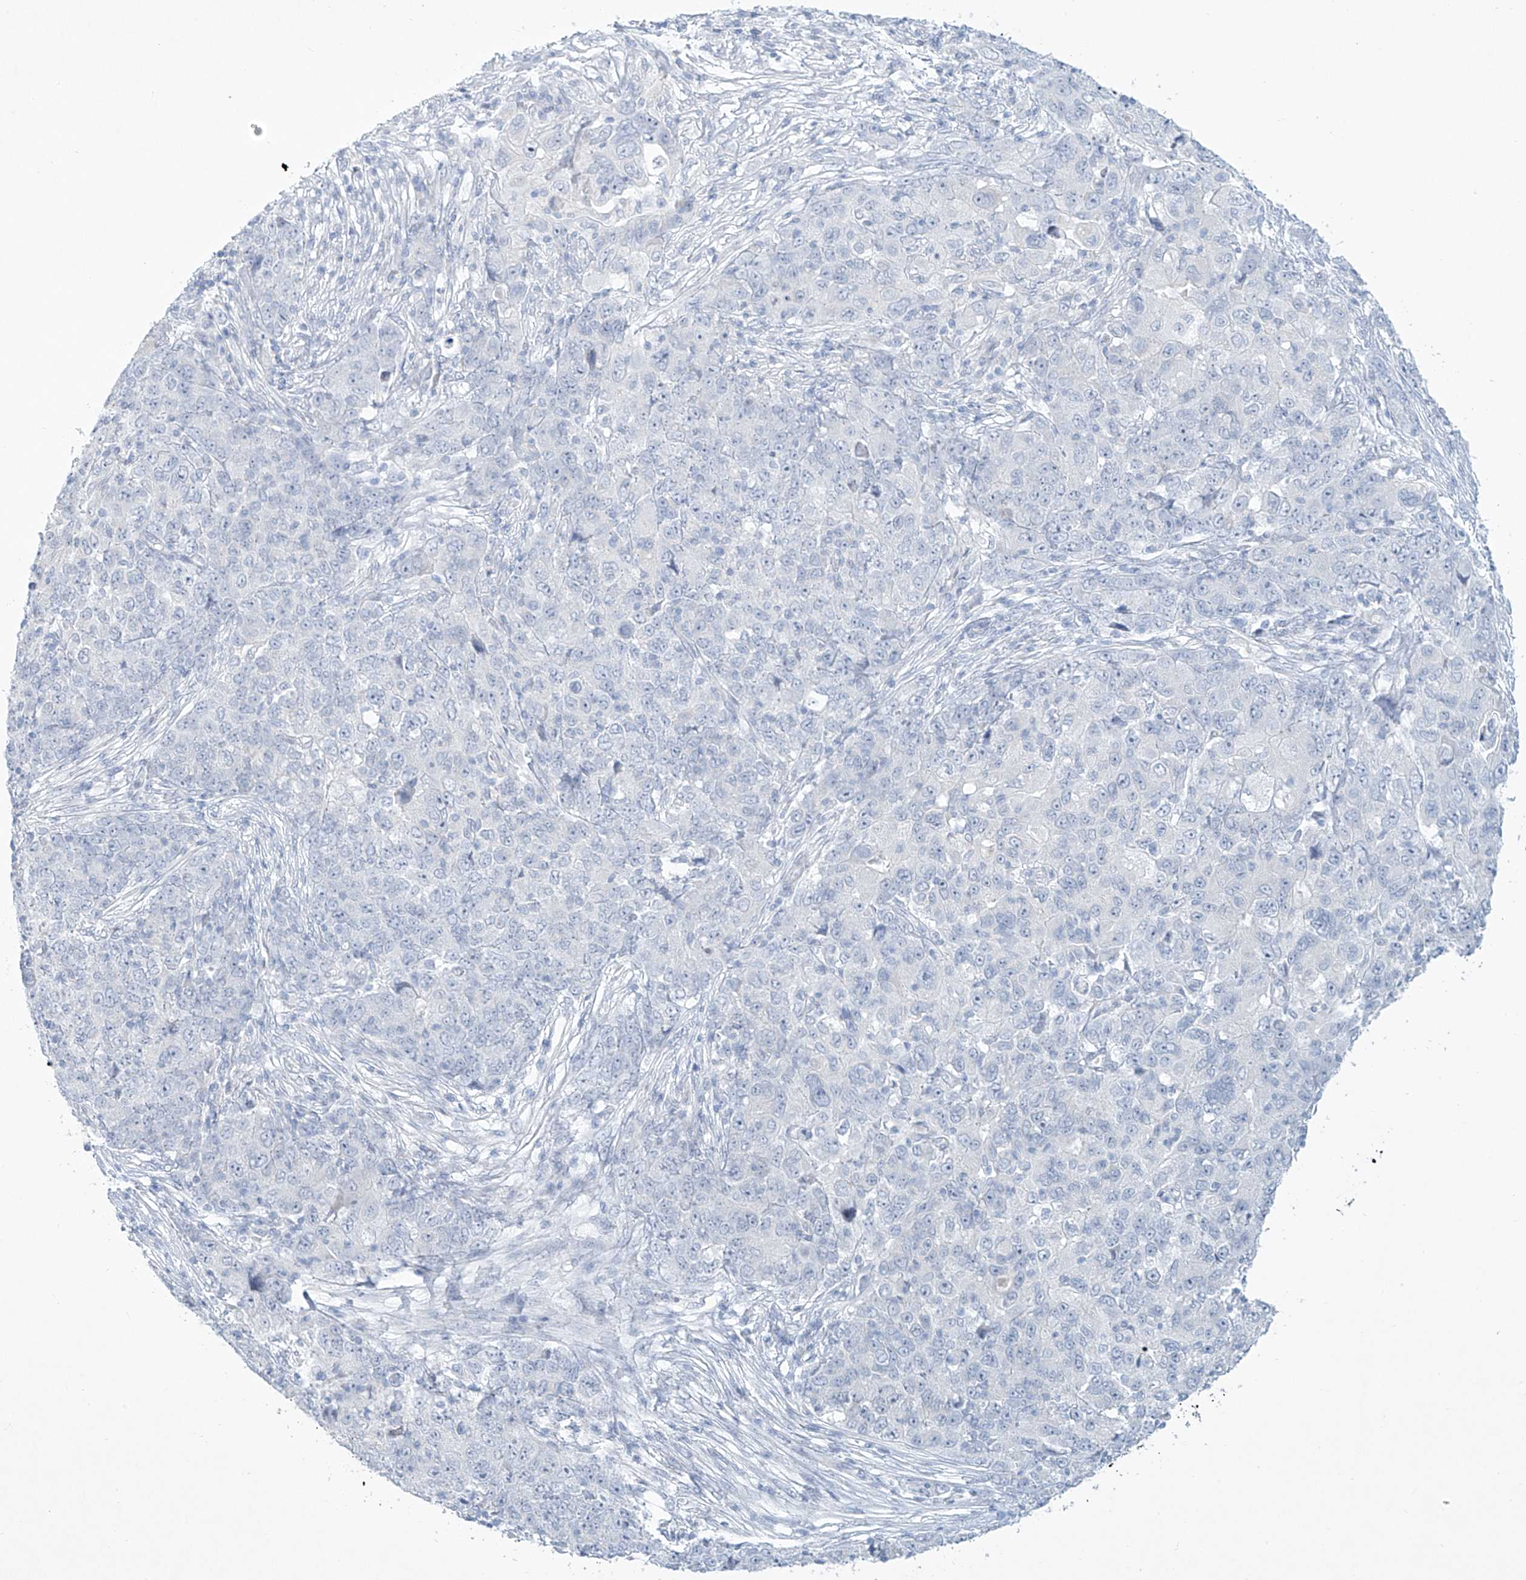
{"staining": {"intensity": "negative", "quantity": "none", "location": "none"}, "tissue": "ovarian cancer", "cell_type": "Tumor cells", "image_type": "cancer", "snomed": [{"axis": "morphology", "description": "Carcinoma, endometroid"}, {"axis": "topography", "description": "Ovary"}], "caption": "An image of human endometroid carcinoma (ovarian) is negative for staining in tumor cells. (Stains: DAB IHC with hematoxylin counter stain, Microscopy: brightfield microscopy at high magnification).", "gene": "PAX6", "patient": {"sex": "female", "age": 42}}